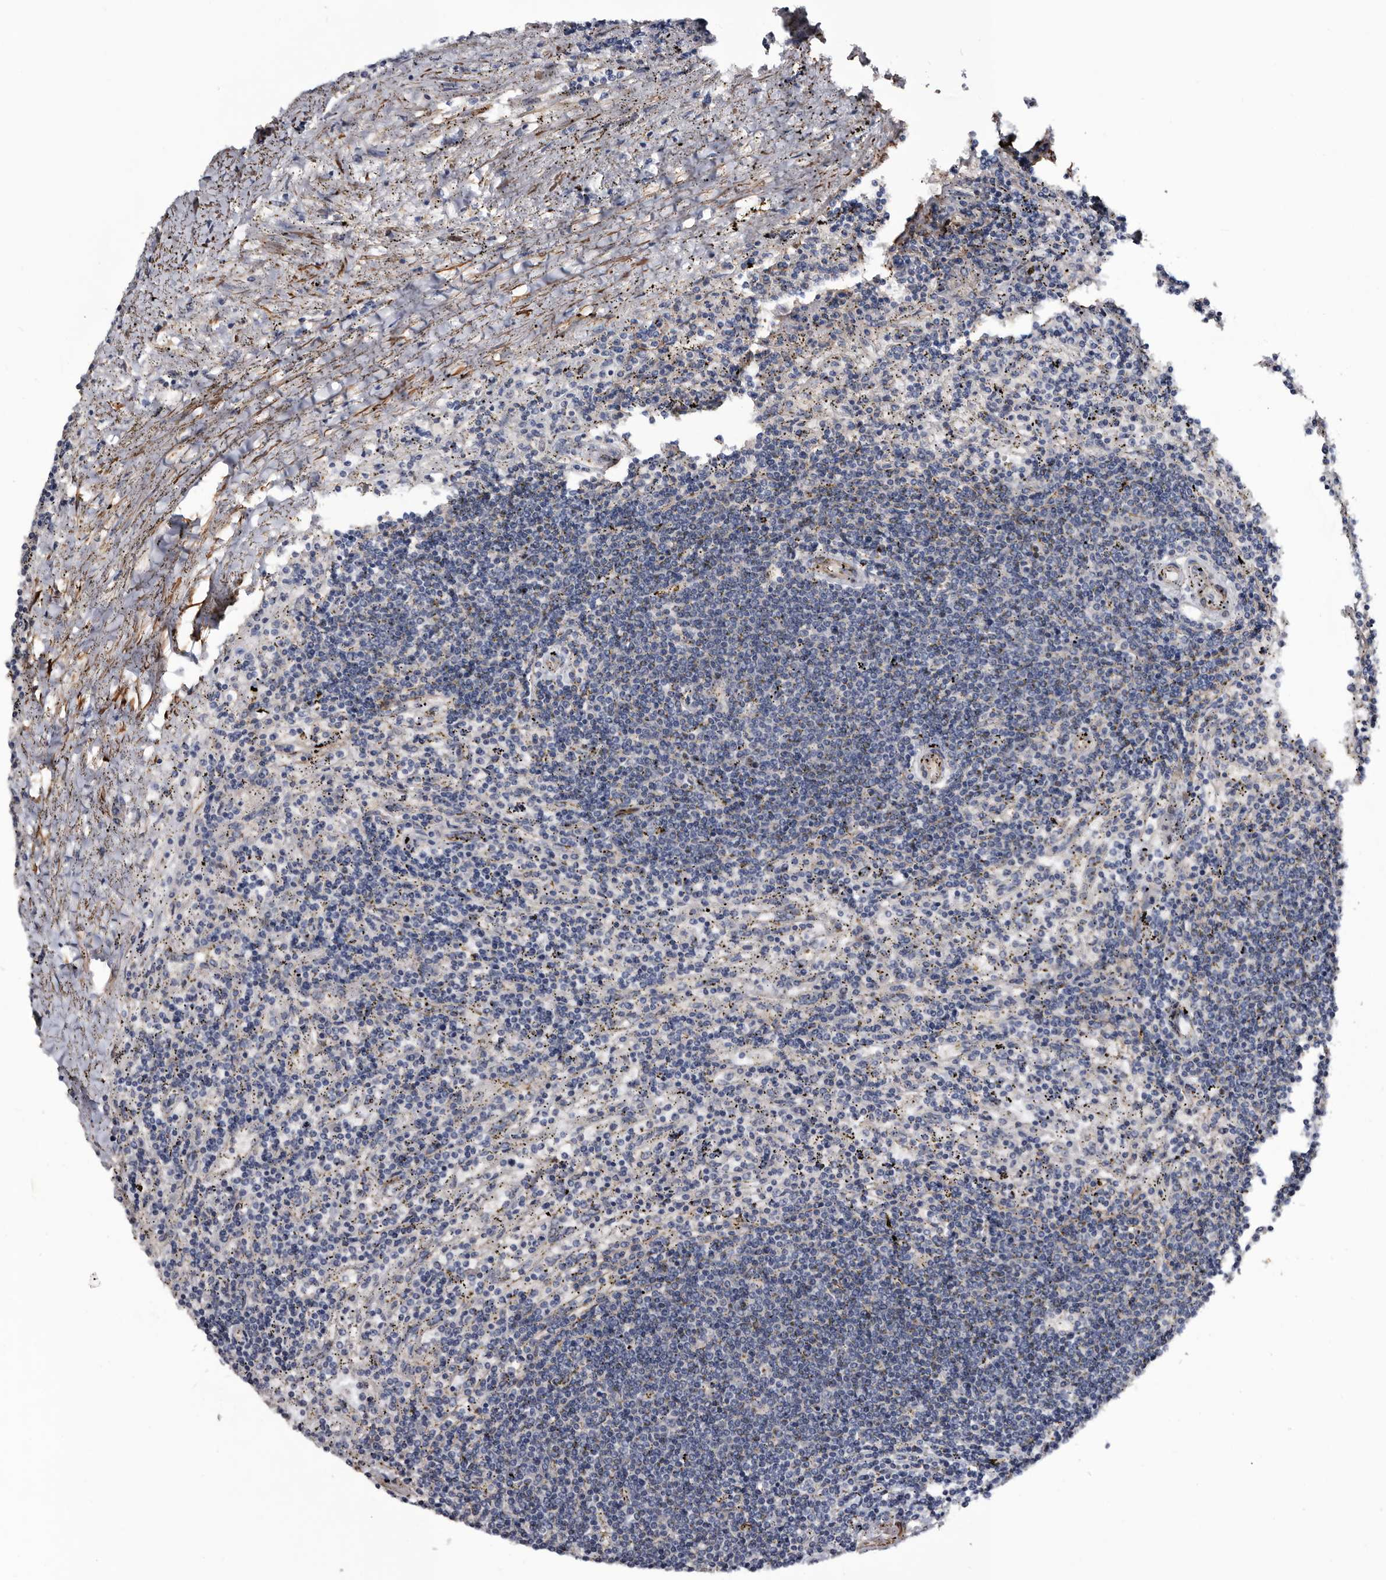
{"staining": {"intensity": "negative", "quantity": "none", "location": "none"}, "tissue": "lymphoma", "cell_type": "Tumor cells", "image_type": "cancer", "snomed": [{"axis": "morphology", "description": "Malignant lymphoma, non-Hodgkin's type, Low grade"}, {"axis": "topography", "description": "Spleen"}], "caption": "DAB immunohistochemical staining of human low-grade malignant lymphoma, non-Hodgkin's type displays no significant expression in tumor cells.", "gene": "IARS1", "patient": {"sex": "male", "age": 76}}